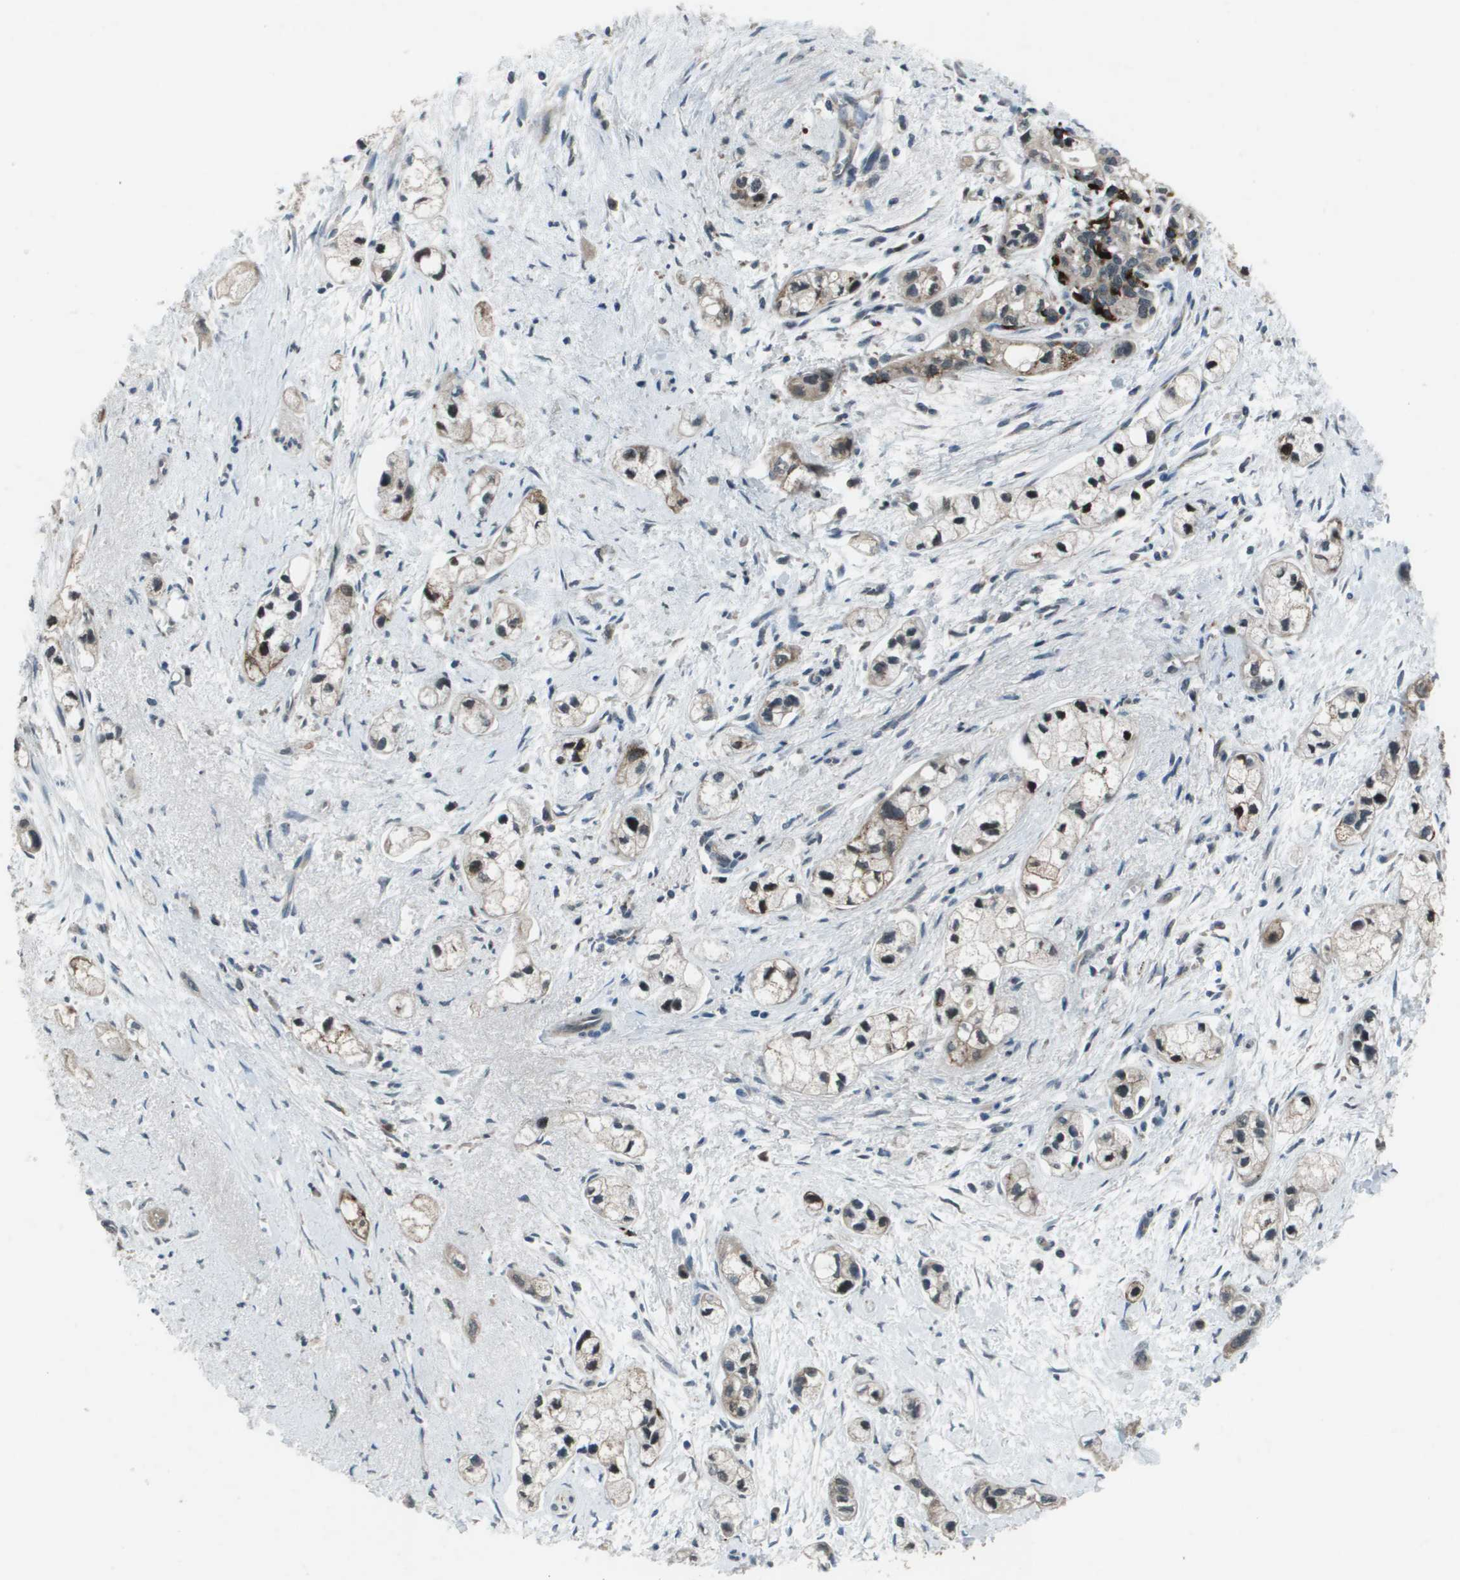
{"staining": {"intensity": "weak", "quantity": "<25%", "location": "cytoplasmic/membranous,nuclear"}, "tissue": "pancreatic cancer", "cell_type": "Tumor cells", "image_type": "cancer", "snomed": [{"axis": "morphology", "description": "Adenocarcinoma, NOS"}, {"axis": "topography", "description": "Pancreas"}], "caption": "DAB immunohistochemical staining of pancreatic cancer (adenocarcinoma) shows no significant staining in tumor cells.", "gene": "GOSR2", "patient": {"sex": "male", "age": 74}}